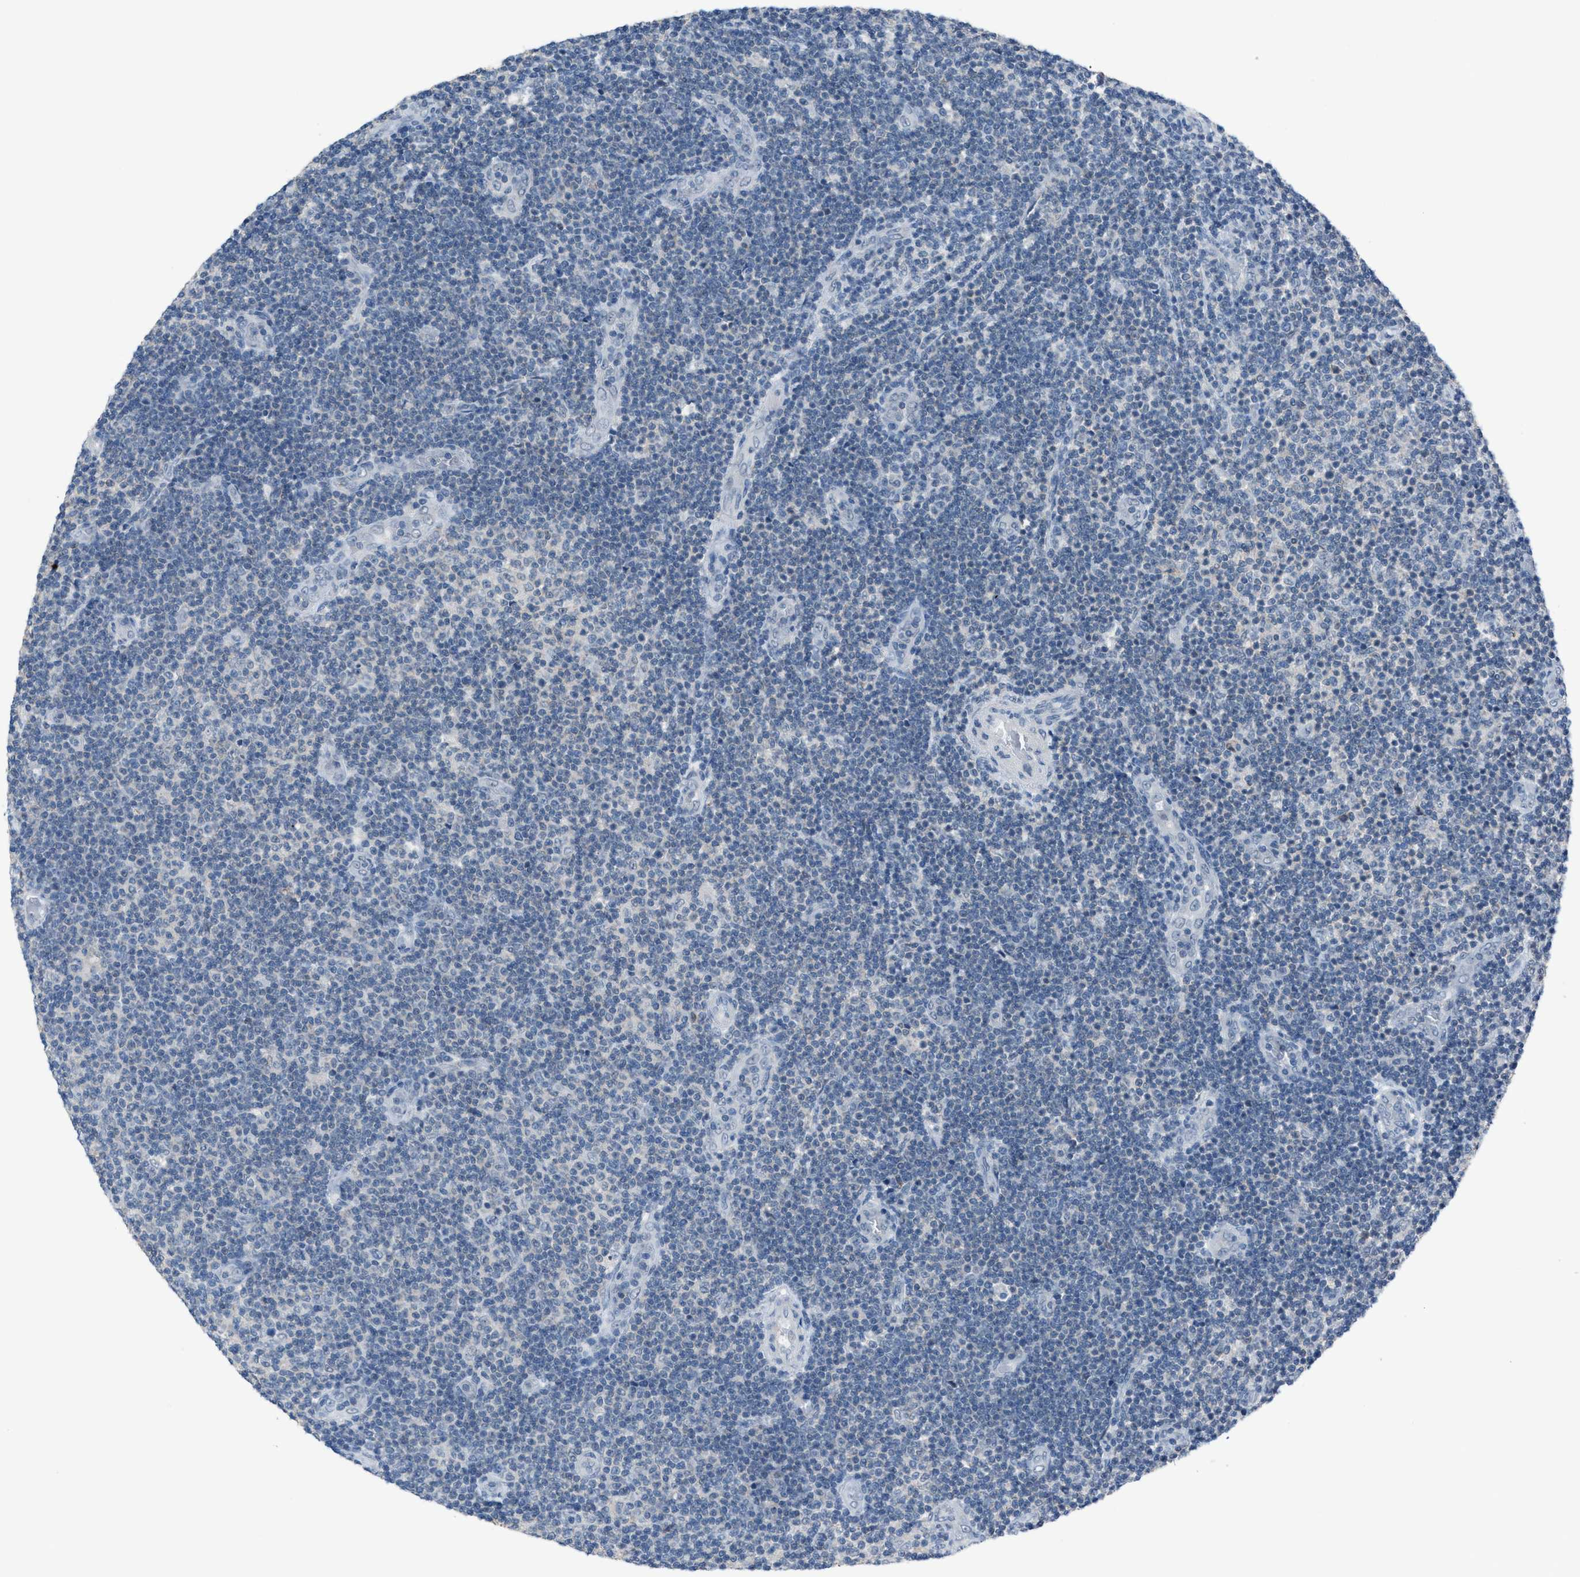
{"staining": {"intensity": "negative", "quantity": "none", "location": "none"}, "tissue": "lymphoma", "cell_type": "Tumor cells", "image_type": "cancer", "snomed": [{"axis": "morphology", "description": "Malignant lymphoma, non-Hodgkin's type, Low grade"}, {"axis": "topography", "description": "Lymph node"}], "caption": "DAB immunohistochemical staining of malignant lymphoma, non-Hodgkin's type (low-grade) exhibits no significant expression in tumor cells.", "gene": "ANAPC11", "patient": {"sex": "male", "age": 83}}